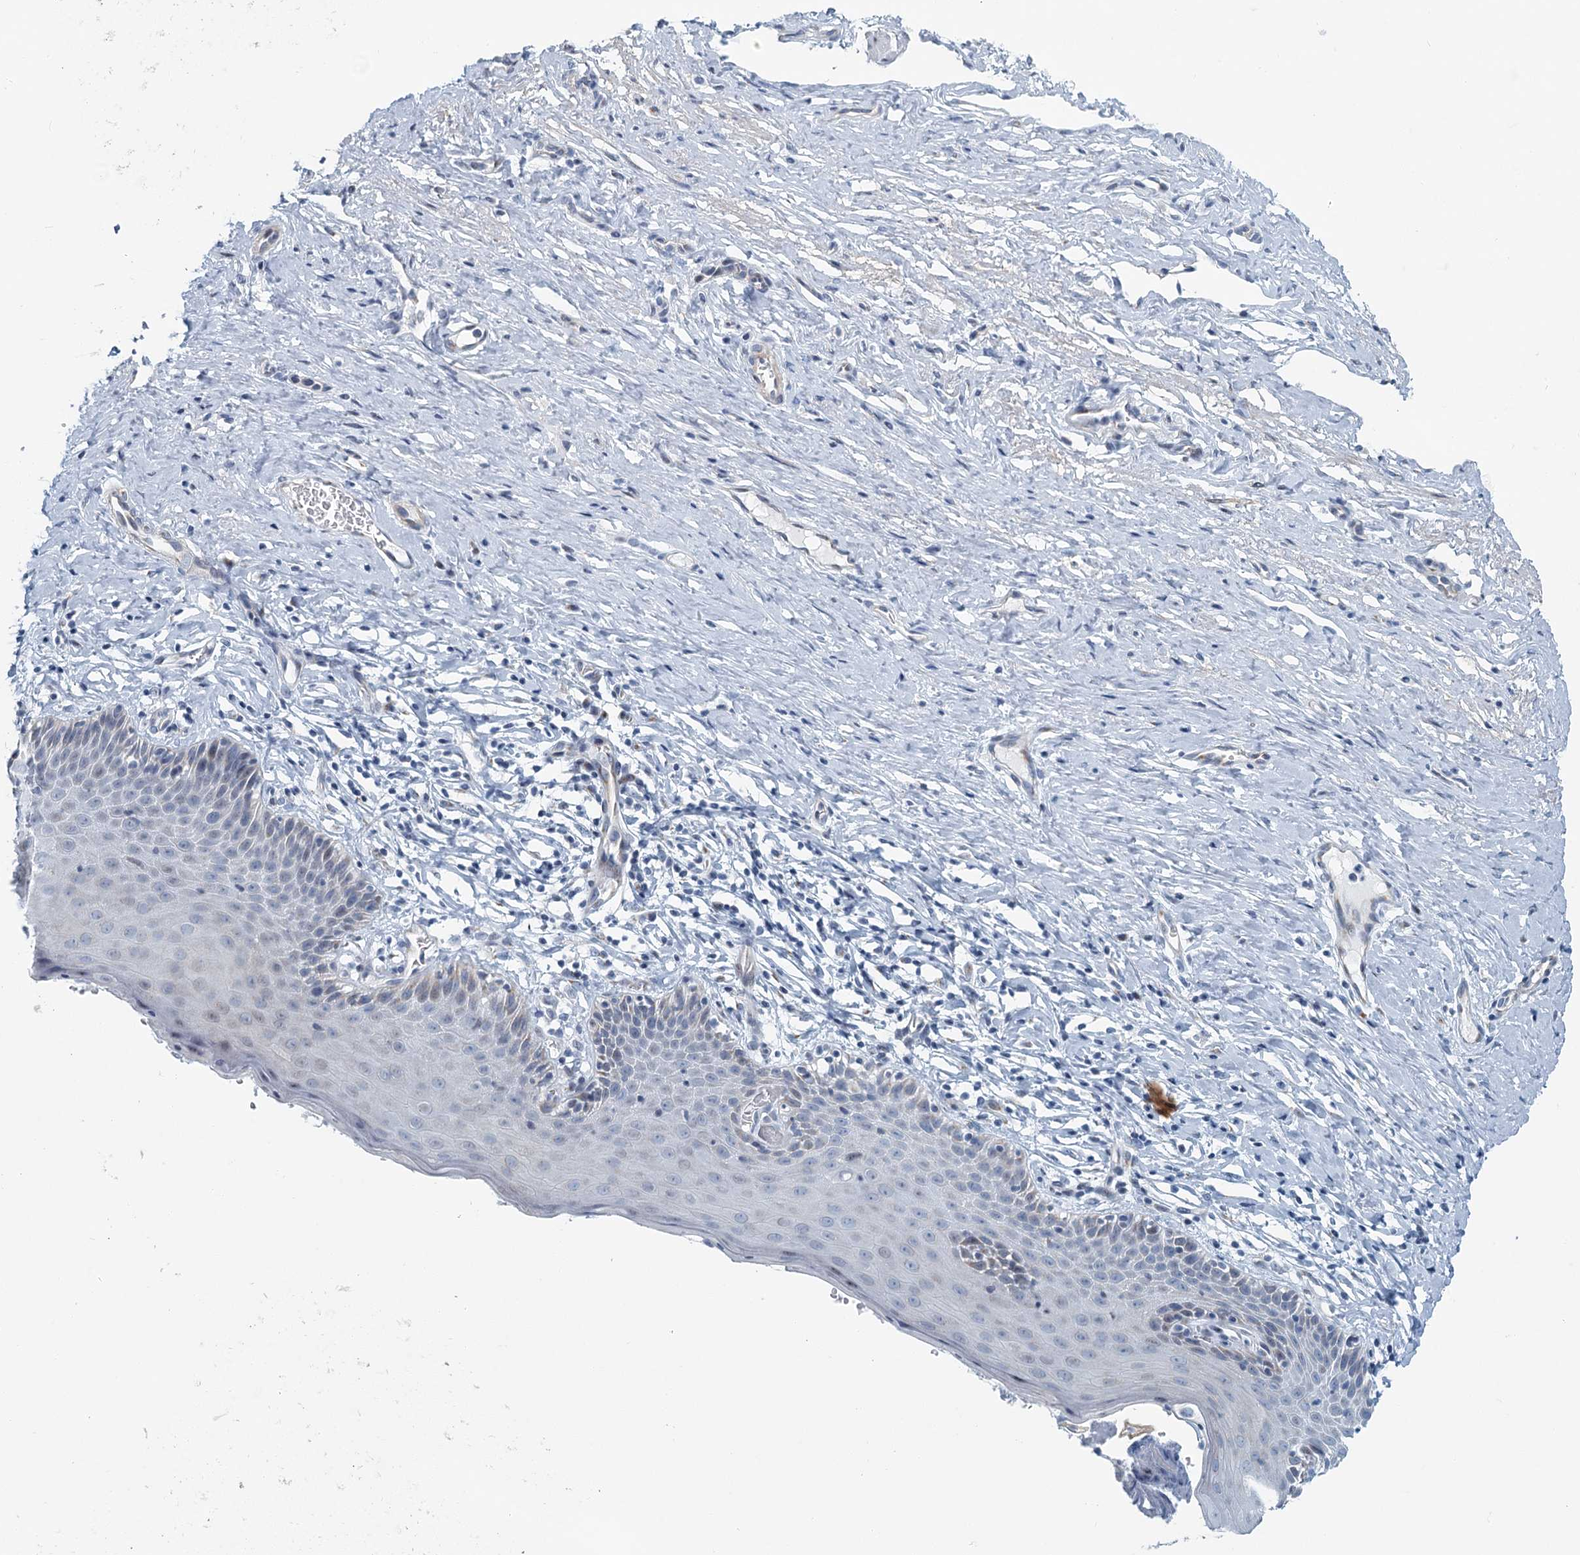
{"staining": {"intensity": "negative", "quantity": "none", "location": "none"}, "tissue": "cervix", "cell_type": "Glandular cells", "image_type": "normal", "snomed": [{"axis": "morphology", "description": "Normal tissue, NOS"}, {"axis": "topography", "description": "Cervix"}], "caption": "Benign cervix was stained to show a protein in brown. There is no significant staining in glandular cells.", "gene": "ZNF527", "patient": {"sex": "female", "age": 42}}